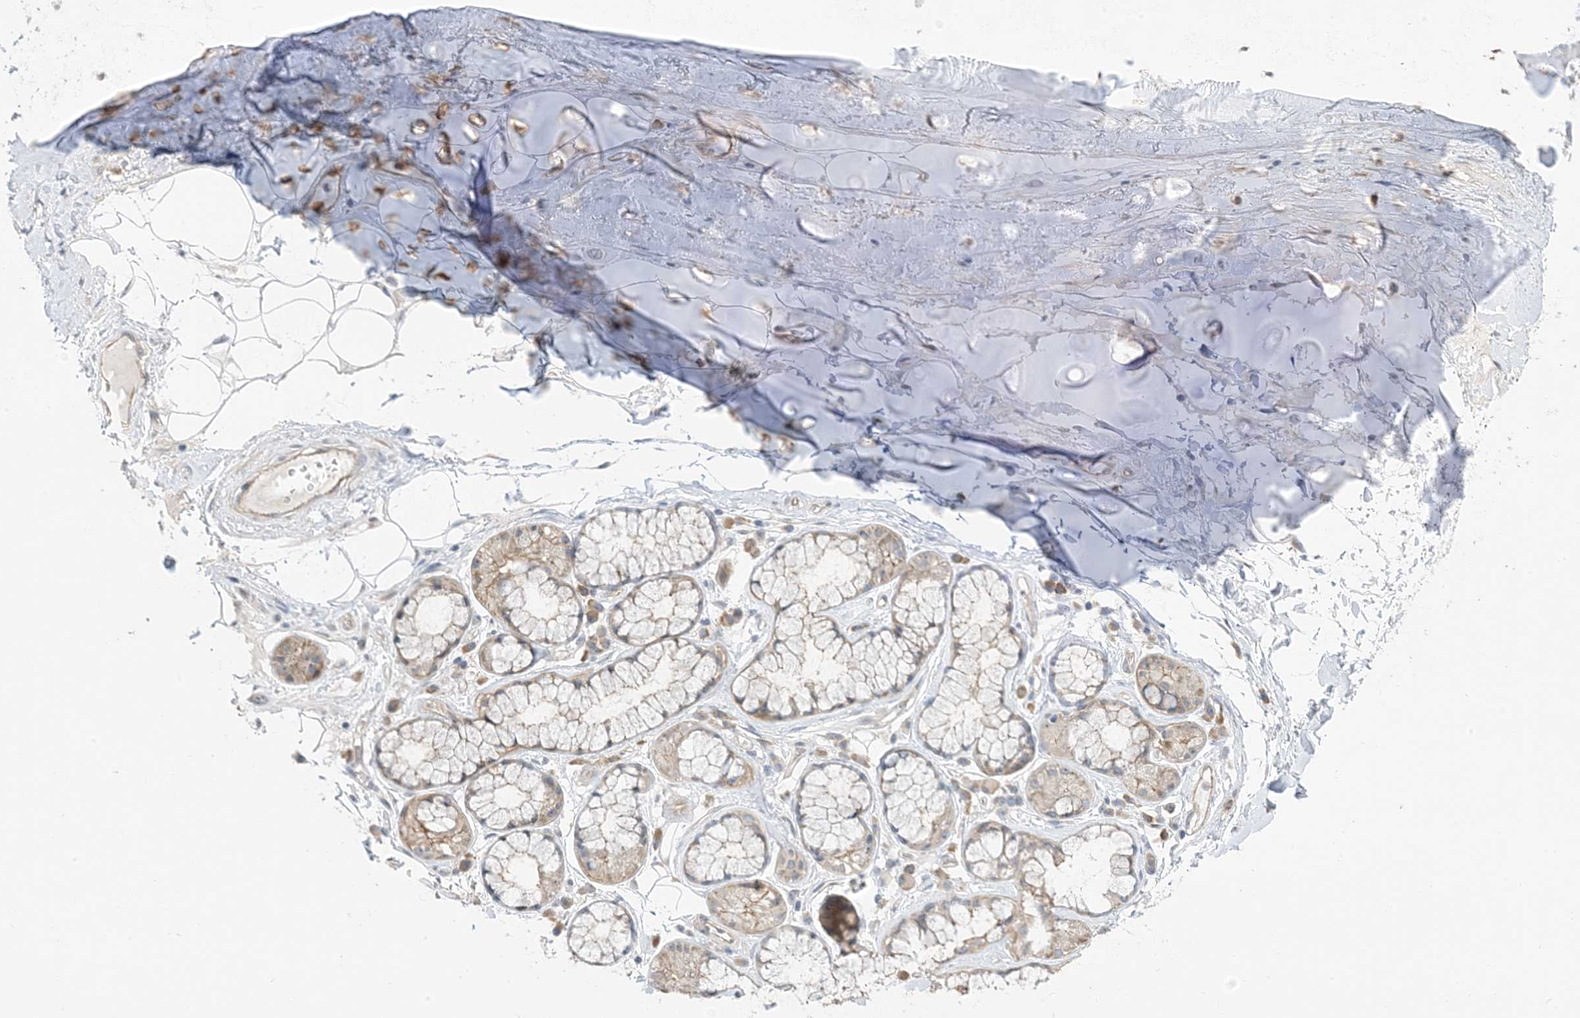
{"staining": {"intensity": "negative", "quantity": "none", "location": "none"}, "tissue": "adipose tissue", "cell_type": "Adipocytes", "image_type": "normal", "snomed": [{"axis": "morphology", "description": "Normal tissue, NOS"}, {"axis": "topography", "description": "Cartilage tissue"}], "caption": "A histopathology image of adipose tissue stained for a protein exhibits no brown staining in adipocytes.", "gene": "IL36B", "patient": {"sex": "female", "age": 63}}